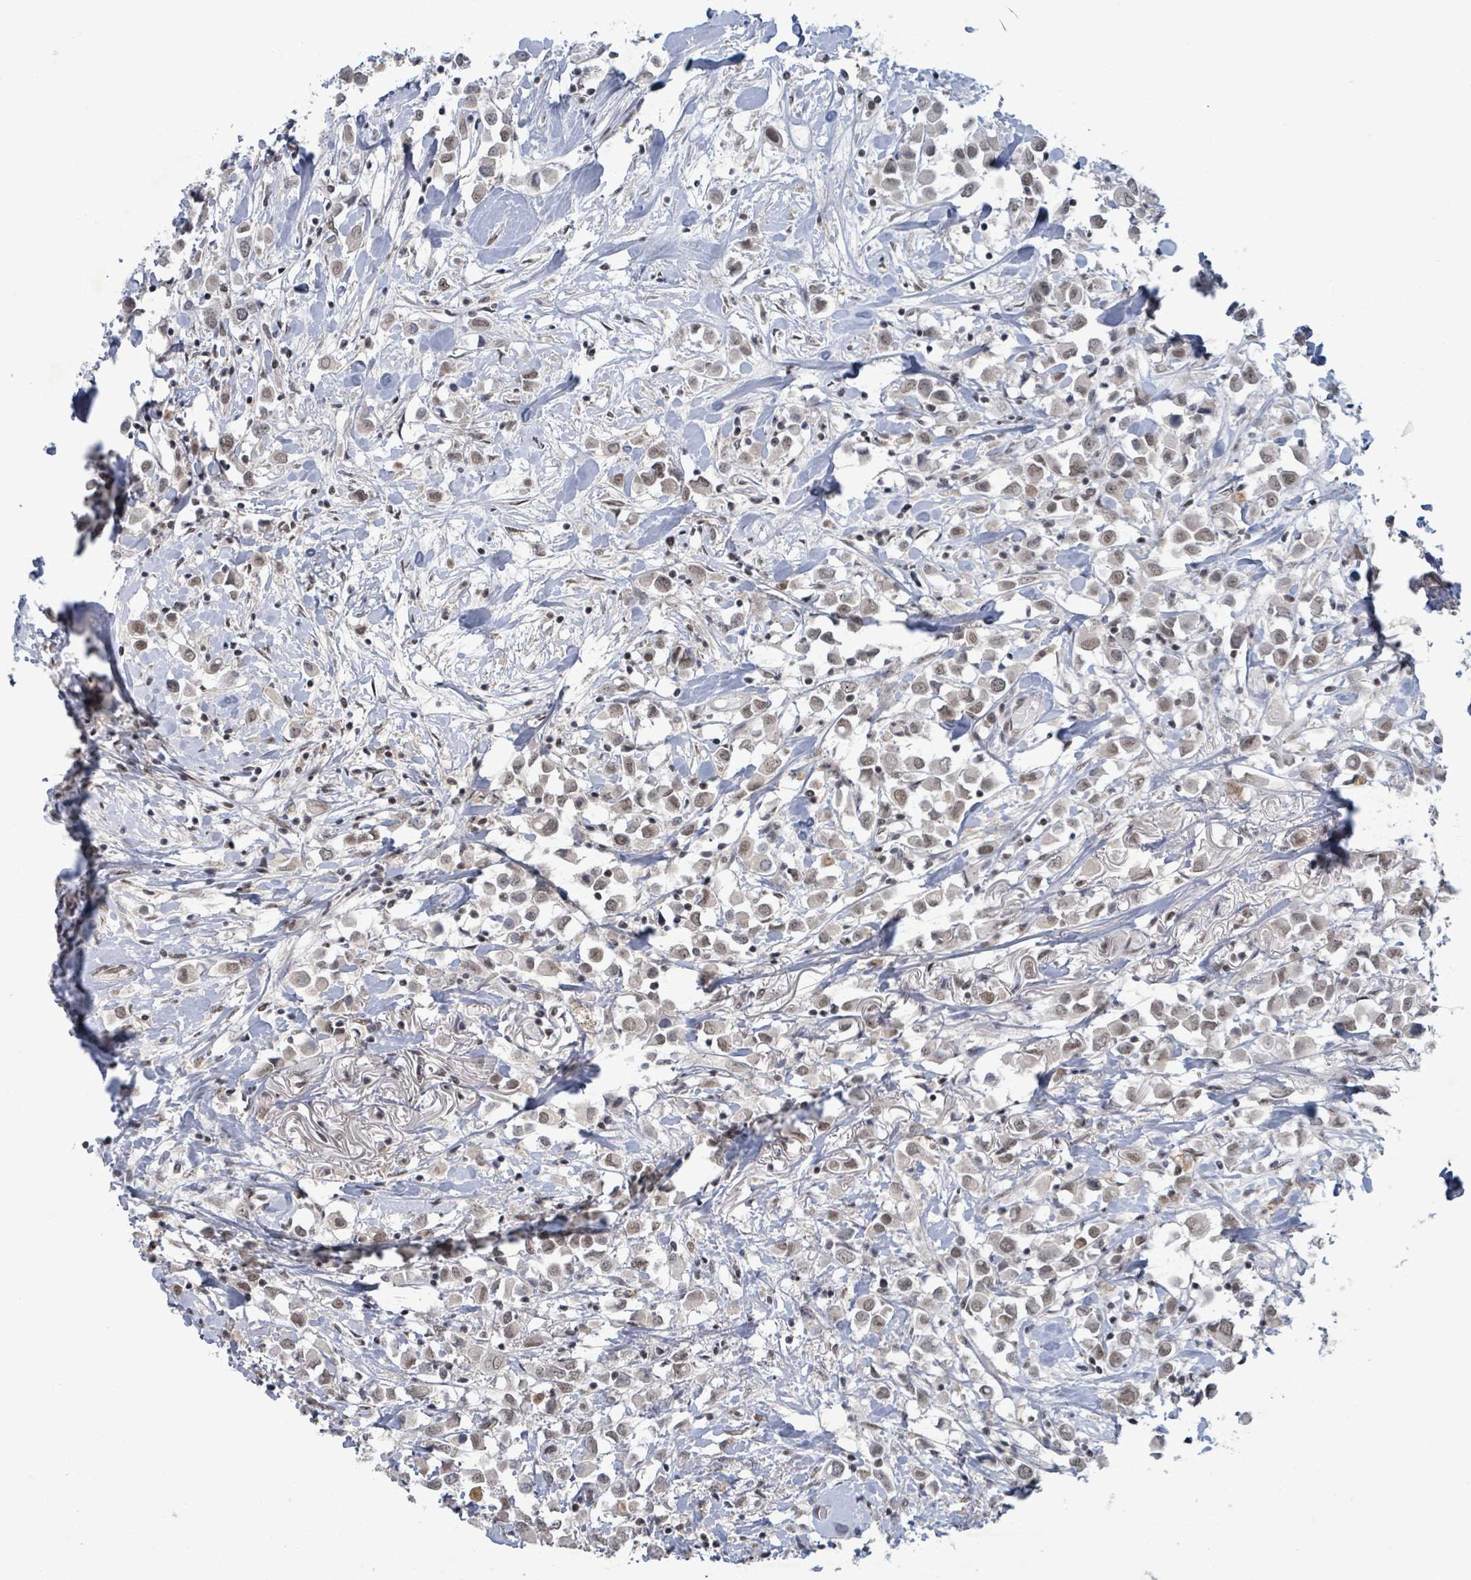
{"staining": {"intensity": "weak", "quantity": ">75%", "location": "nuclear"}, "tissue": "breast cancer", "cell_type": "Tumor cells", "image_type": "cancer", "snomed": [{"axis": "morphology", "description": "Duct carcinoma"}, {"axis": "topography", "description": "Breast"}], "caption": "Immunohistochemical staining of human breast intraductal carcinoma demonstrates low levels of weak nuclear protein expression in about >75% of tumor cells.", "gene": "BANP", "patient": {"sex": "female", "age": 61}}